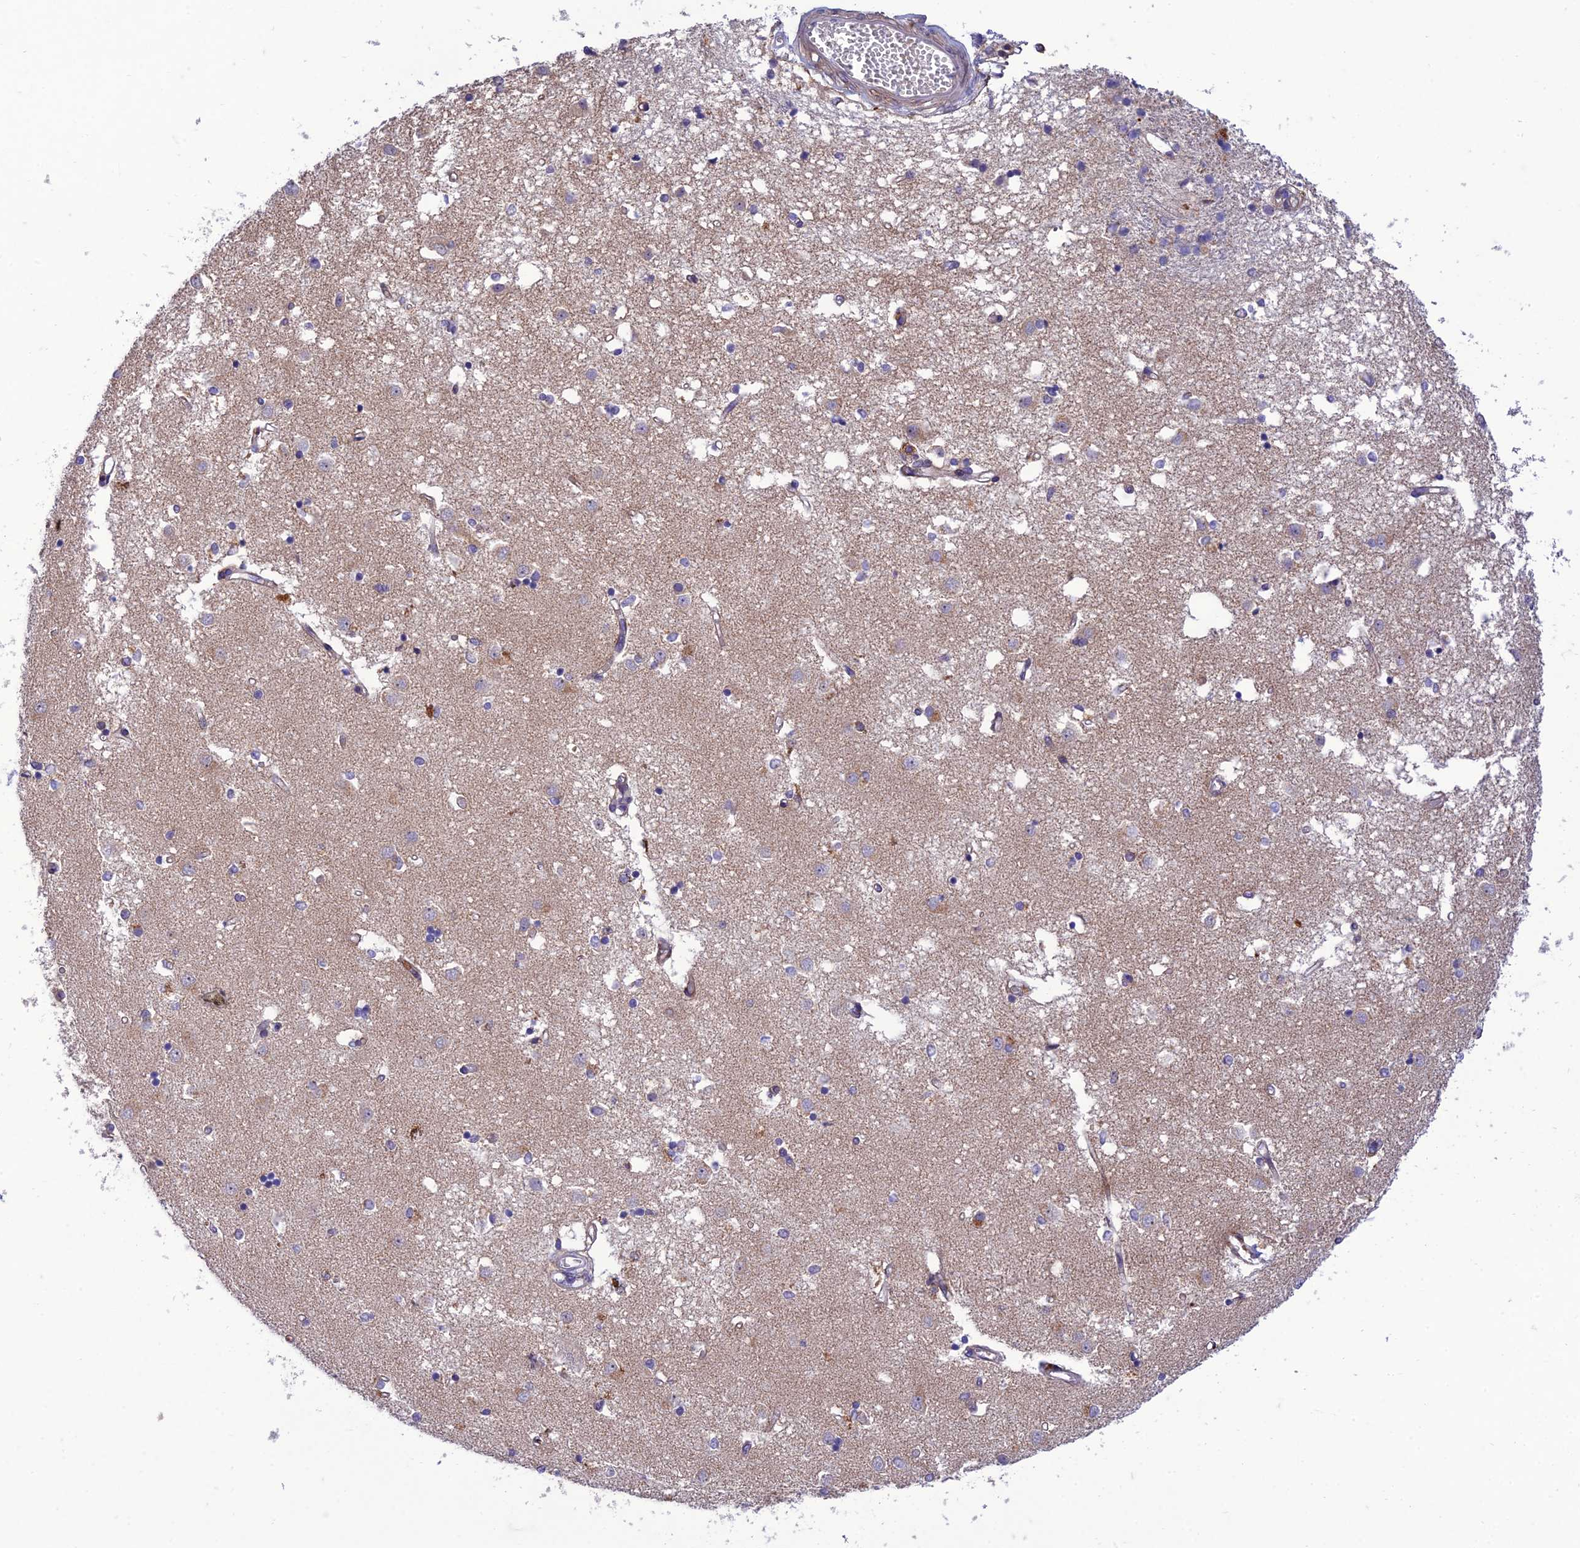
{"staining": {"intensity": "negative", "quantity": "none", "location": "none"}, "tissue": "caudate", "cell_type": "Glial cells", "image_type": "normal", "snomed": [{"axis": "morphology", "description": "Normal tissue, NOS"}, {"axis": "topography", "description": "Lateral ventricle wall"}], "caption": "This image is of benign caudate stained with IHC to label a protein in brown with the nuclei are counter-stained blue. There is no expression in glial cells. (Stains: DAB immunohistochemistry with hematoxylin counter stain, Microscopy: brightfield microscopy at high magnification).", "gene": "IRAK3", "patient": {"sex": "male", "age": 45}}